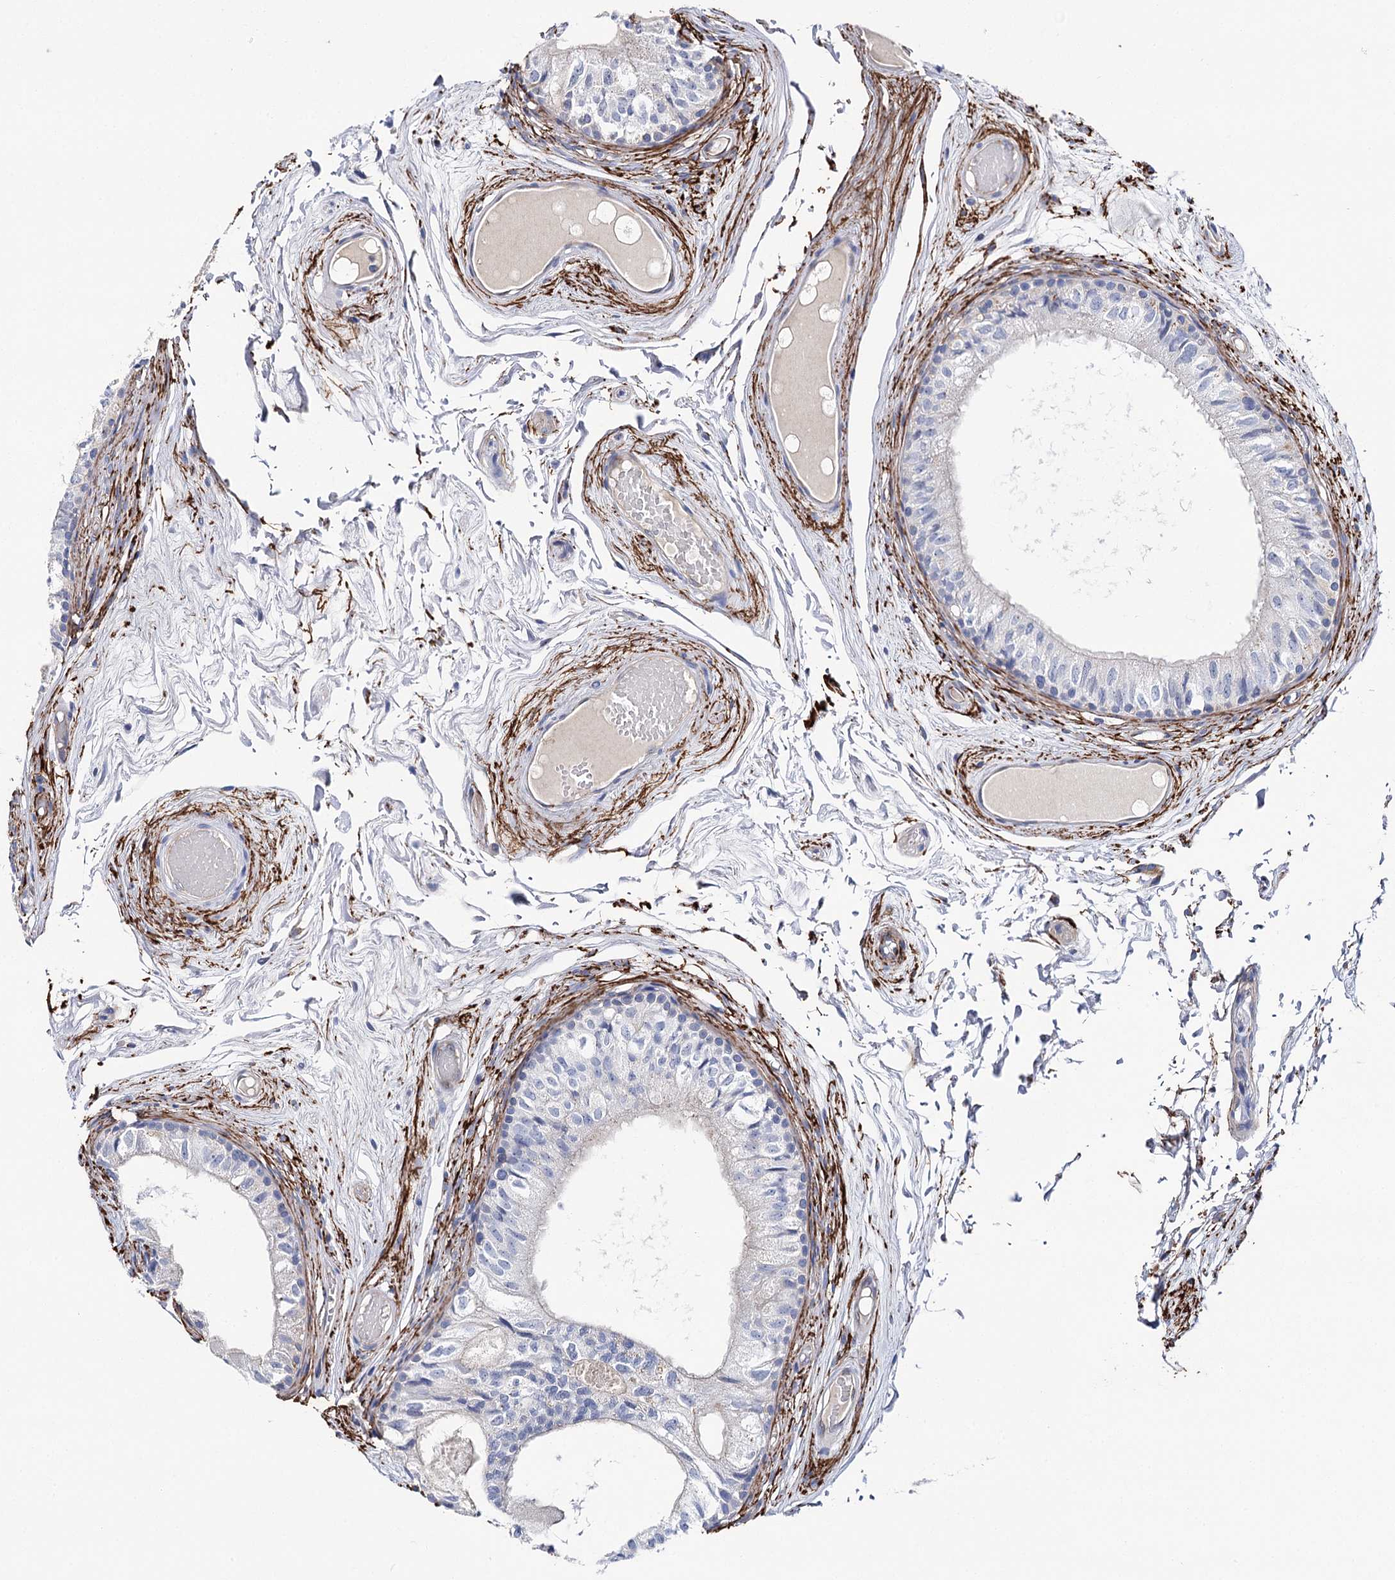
{"staining": {"intensity": "negative", "quantity": "none", "location": "none"}, "tissue": "epididymis", "cell_type": "Glandular cells", "image_type": "normal", "snomed": [{"axis": "morphology", "description": "Normal tissue, NOS"}, {"axis": "topography", "description": "Epididymis"}], "caption": "This is a histopathology image of IHC staining of normal epididymis, which shows no staining in glandular cells.", "gene": "EPYC", "patient": {"sex": "male", "age": 79}}